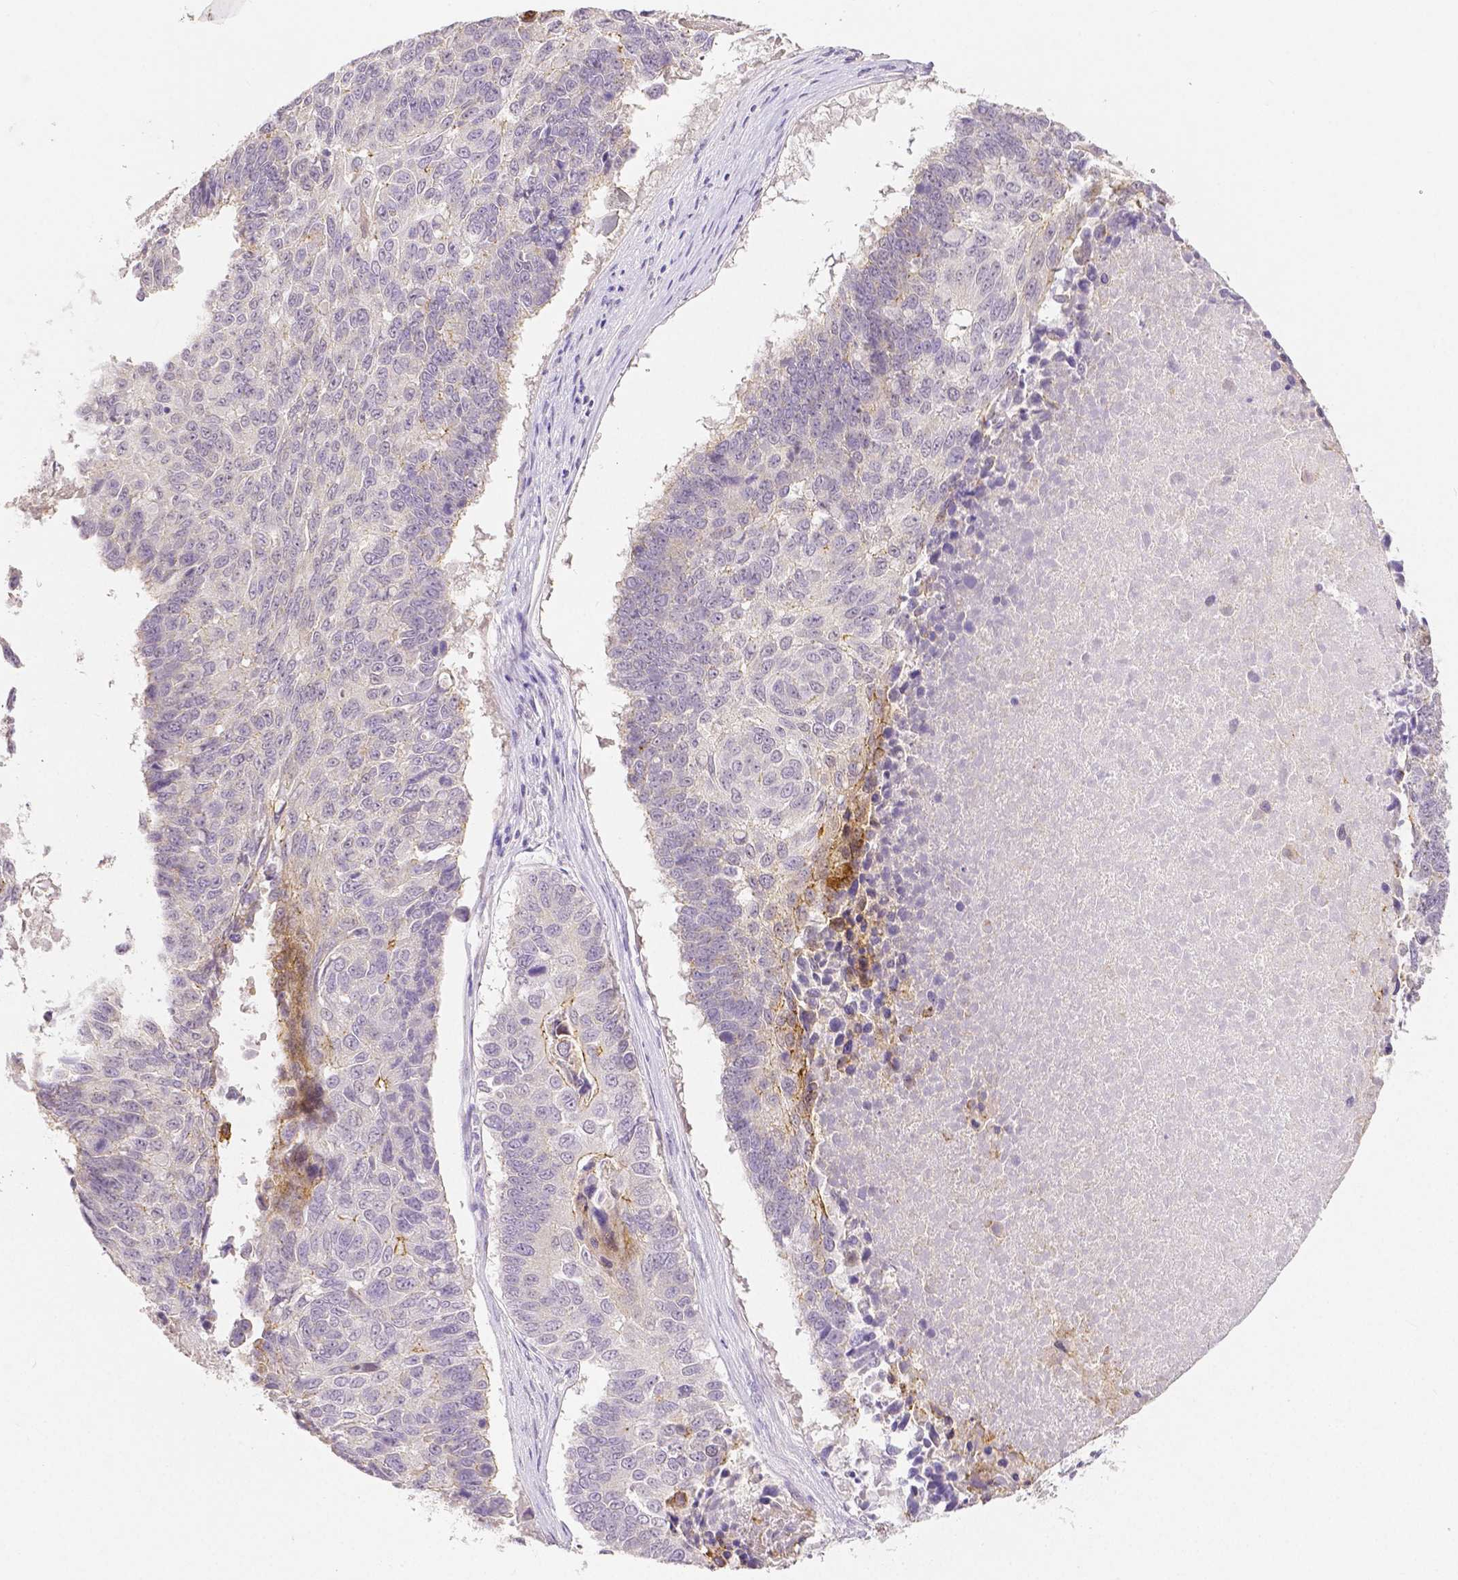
{"staining": {"intensity": "negative", "quantity": "none", "location": "none"}, "tissue": "lung cancer", "cell_type": "Tumor cells", "image_type": "cancer", "snomed": [{"axis": "morphology", "description": "Squamous cell carcinoma, NOS"}, {"axis": "topography", "description": "Lung"}], "caption": "Immunohistochemistry histopathology image of human lung cancer stained for a protein (brown), which shows no positivity in tumor cells.", "gene": "OCLN", "patient": {"sex": "male", "age": 73}}